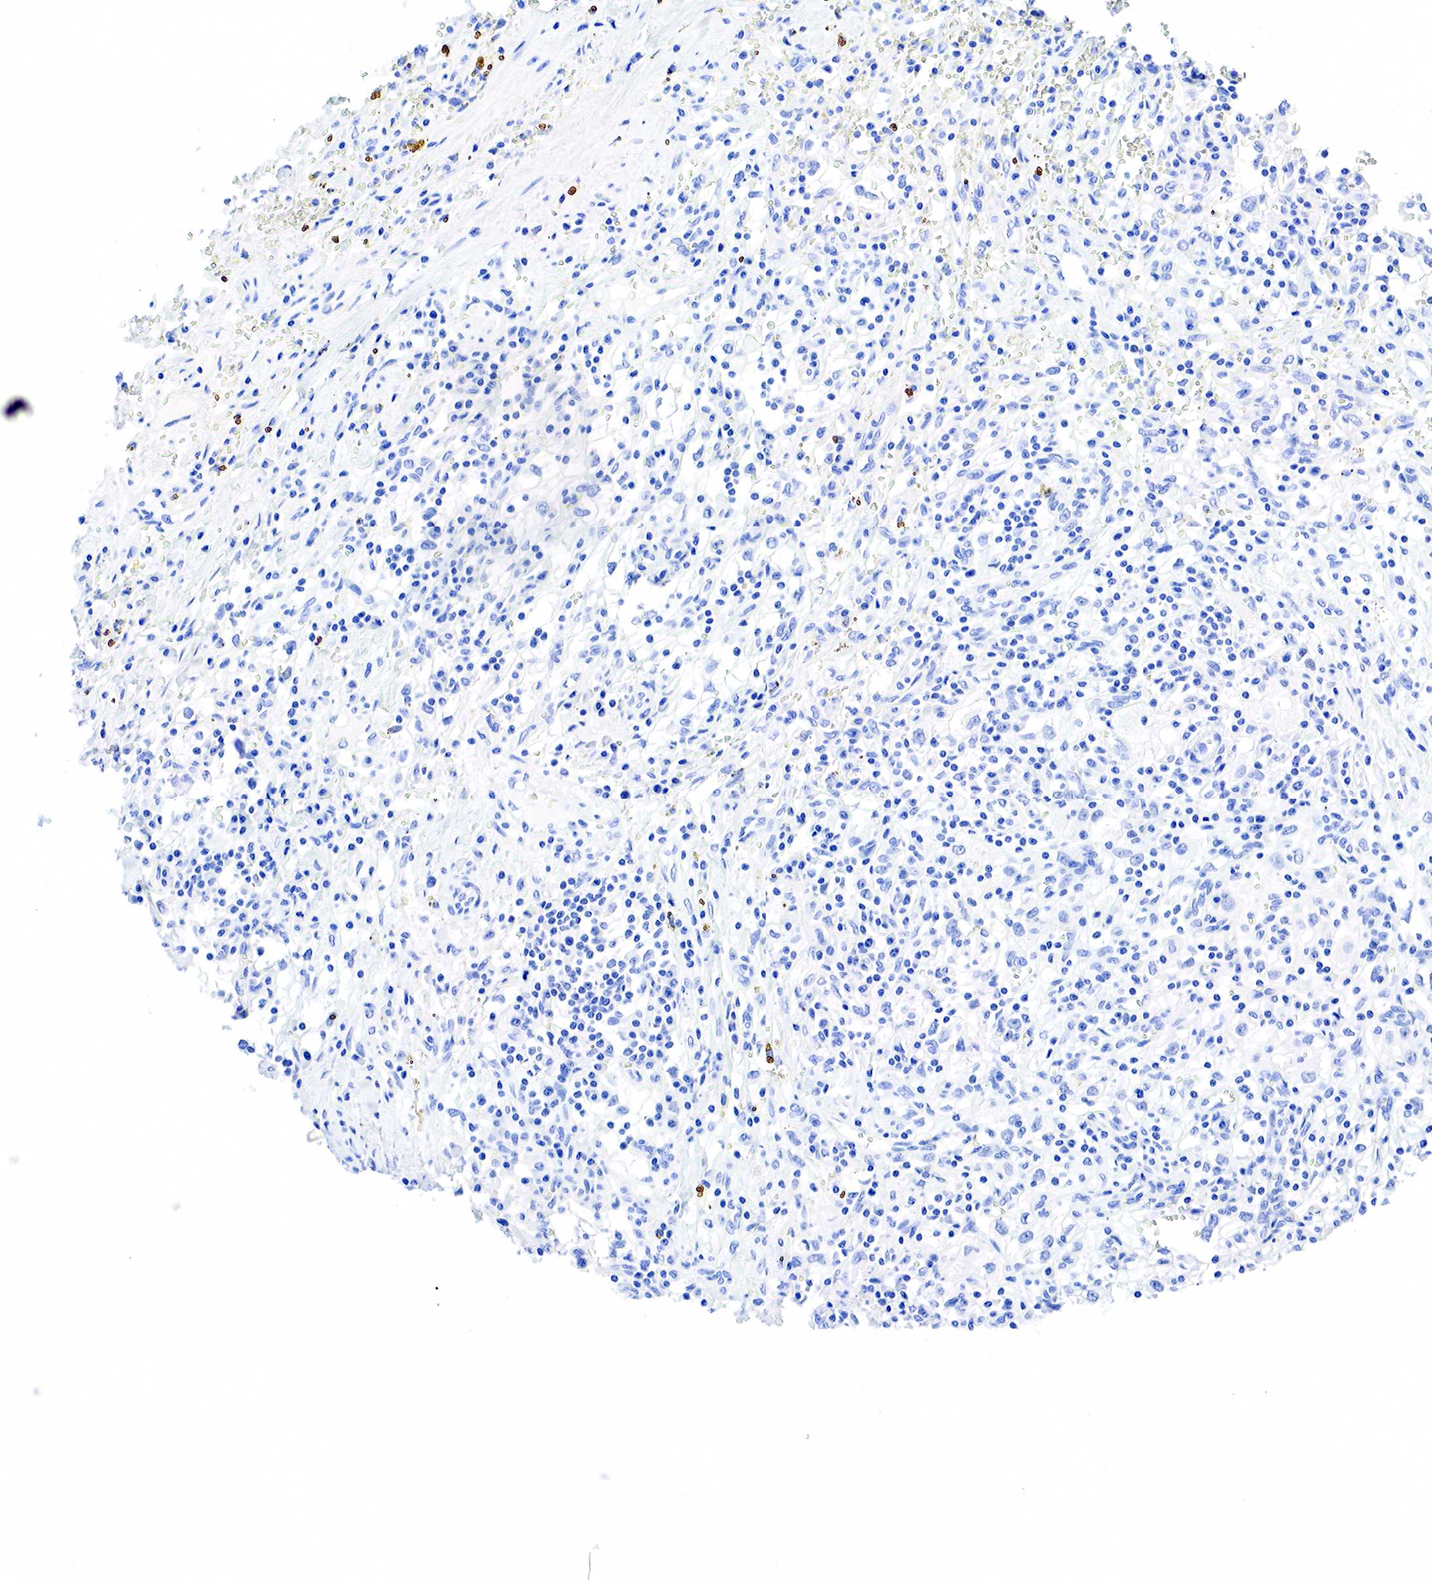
{"staining": {"intensity": "negative", "quantity": "none", "location": "none"}, "tissue": "renal cancer", "cell_type": "Tumor cells", "image_type": "cancer", "snomed": [{"axis": "morphology", "description": "Adenocarcinoma, NOS"}, {"axis": "topography", "description": "Kidney"}], "caption": "IHC micrograph of neoplastic tissue: renal adenocarcinoma stained with DAB reveals no significant protein staining in tumor cells.", "gene": "KRT7", "patient": {"sex": "male", "age": 82}}